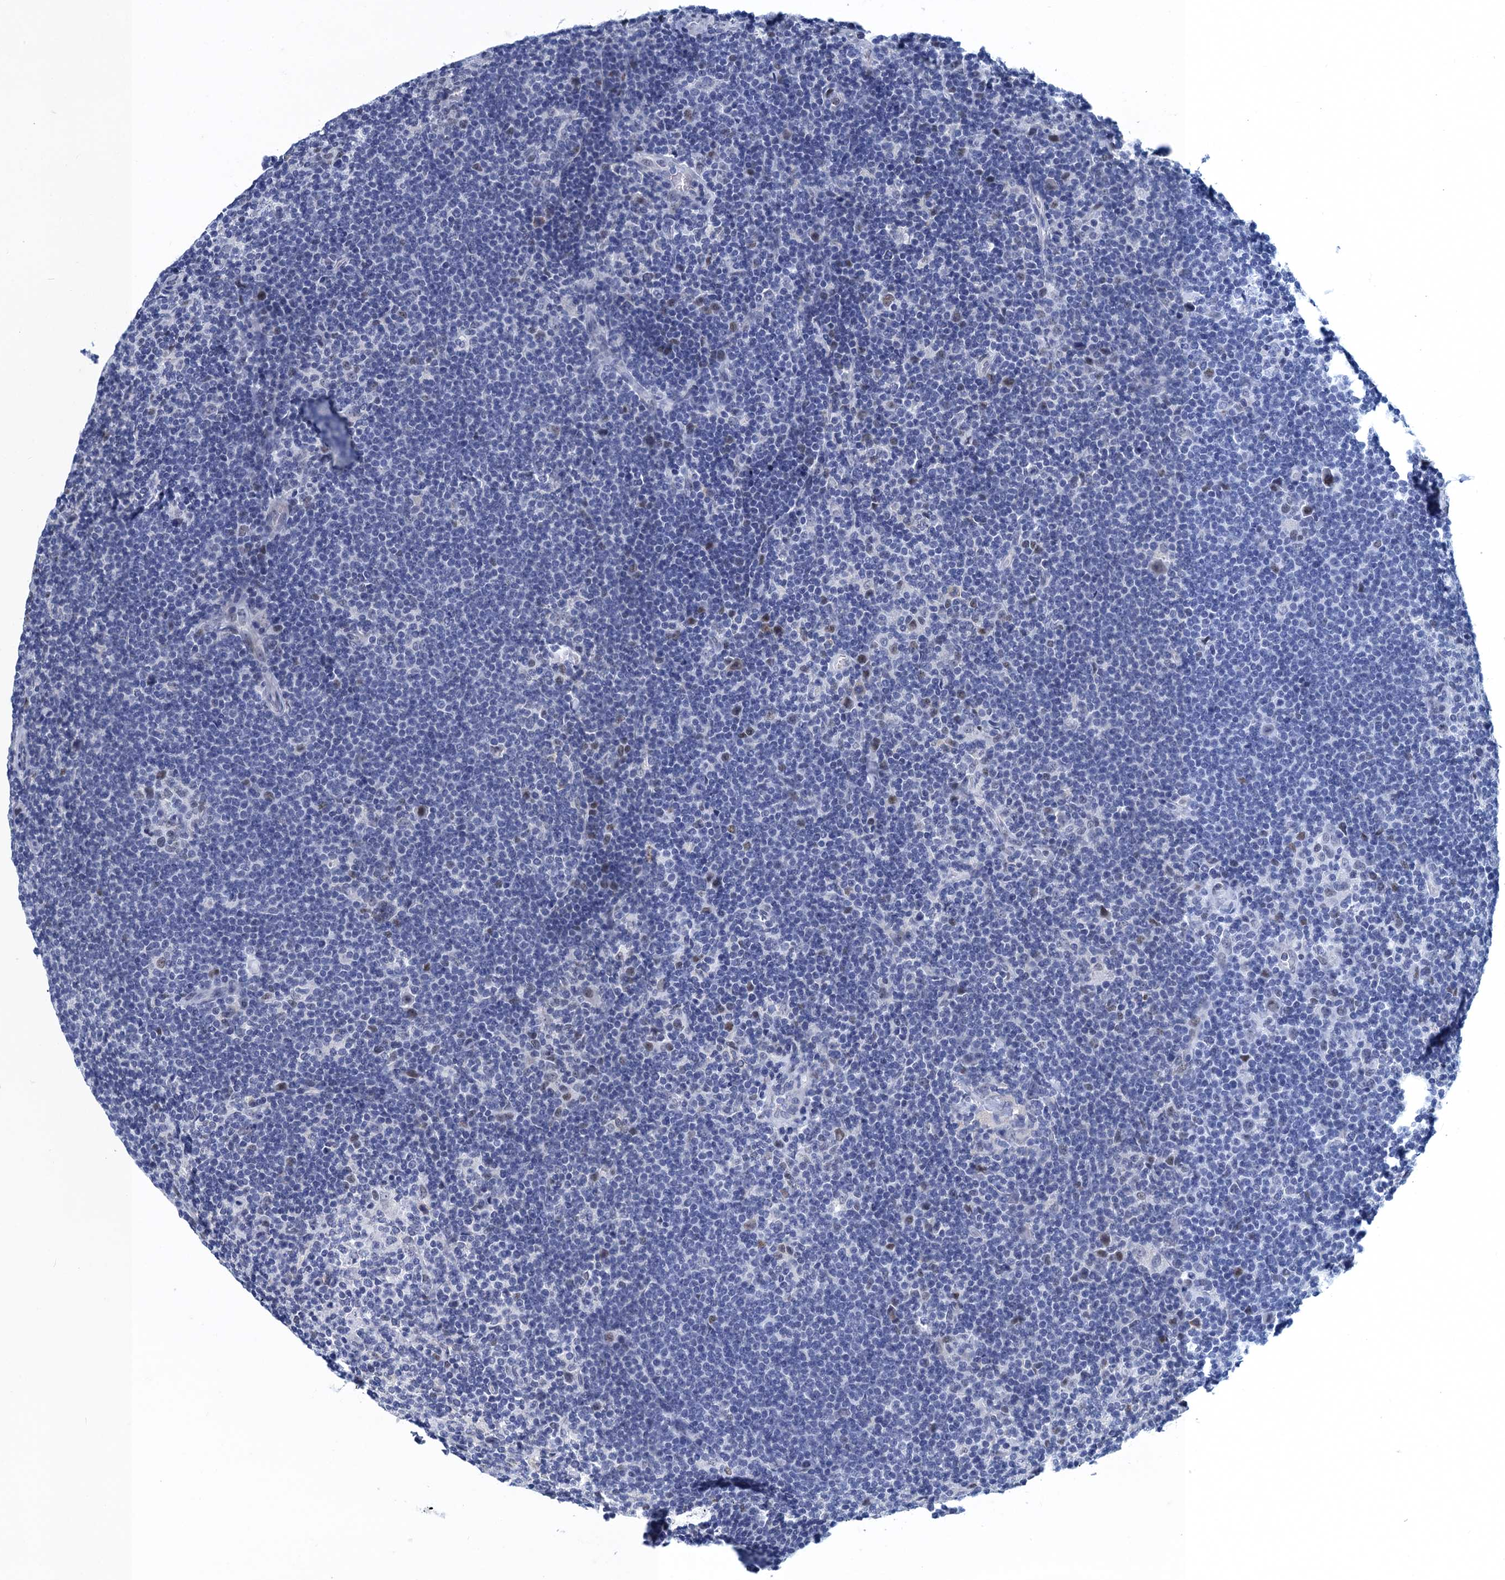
{"staining": {"intensity": "weak", "quantity": "<25%", "location": "nuclear"}, "tissue": "lymphoma", "cell_type": "Tumor cells", "image_type": "cancer", "snomed": [{"axis": "morphology", "description": "Hodgkin's disease, NOS"}, {"axis": "topography", "description": "Lymph node"}], "caption": "DAB immunohistochemical staining of human lymphoma demonstrates no significant positivity in tumor cells. (IHC, brightfield microscopy, high magnification).", "gene": "GINS3", "patient": {"sex": "female", "age": 57}}